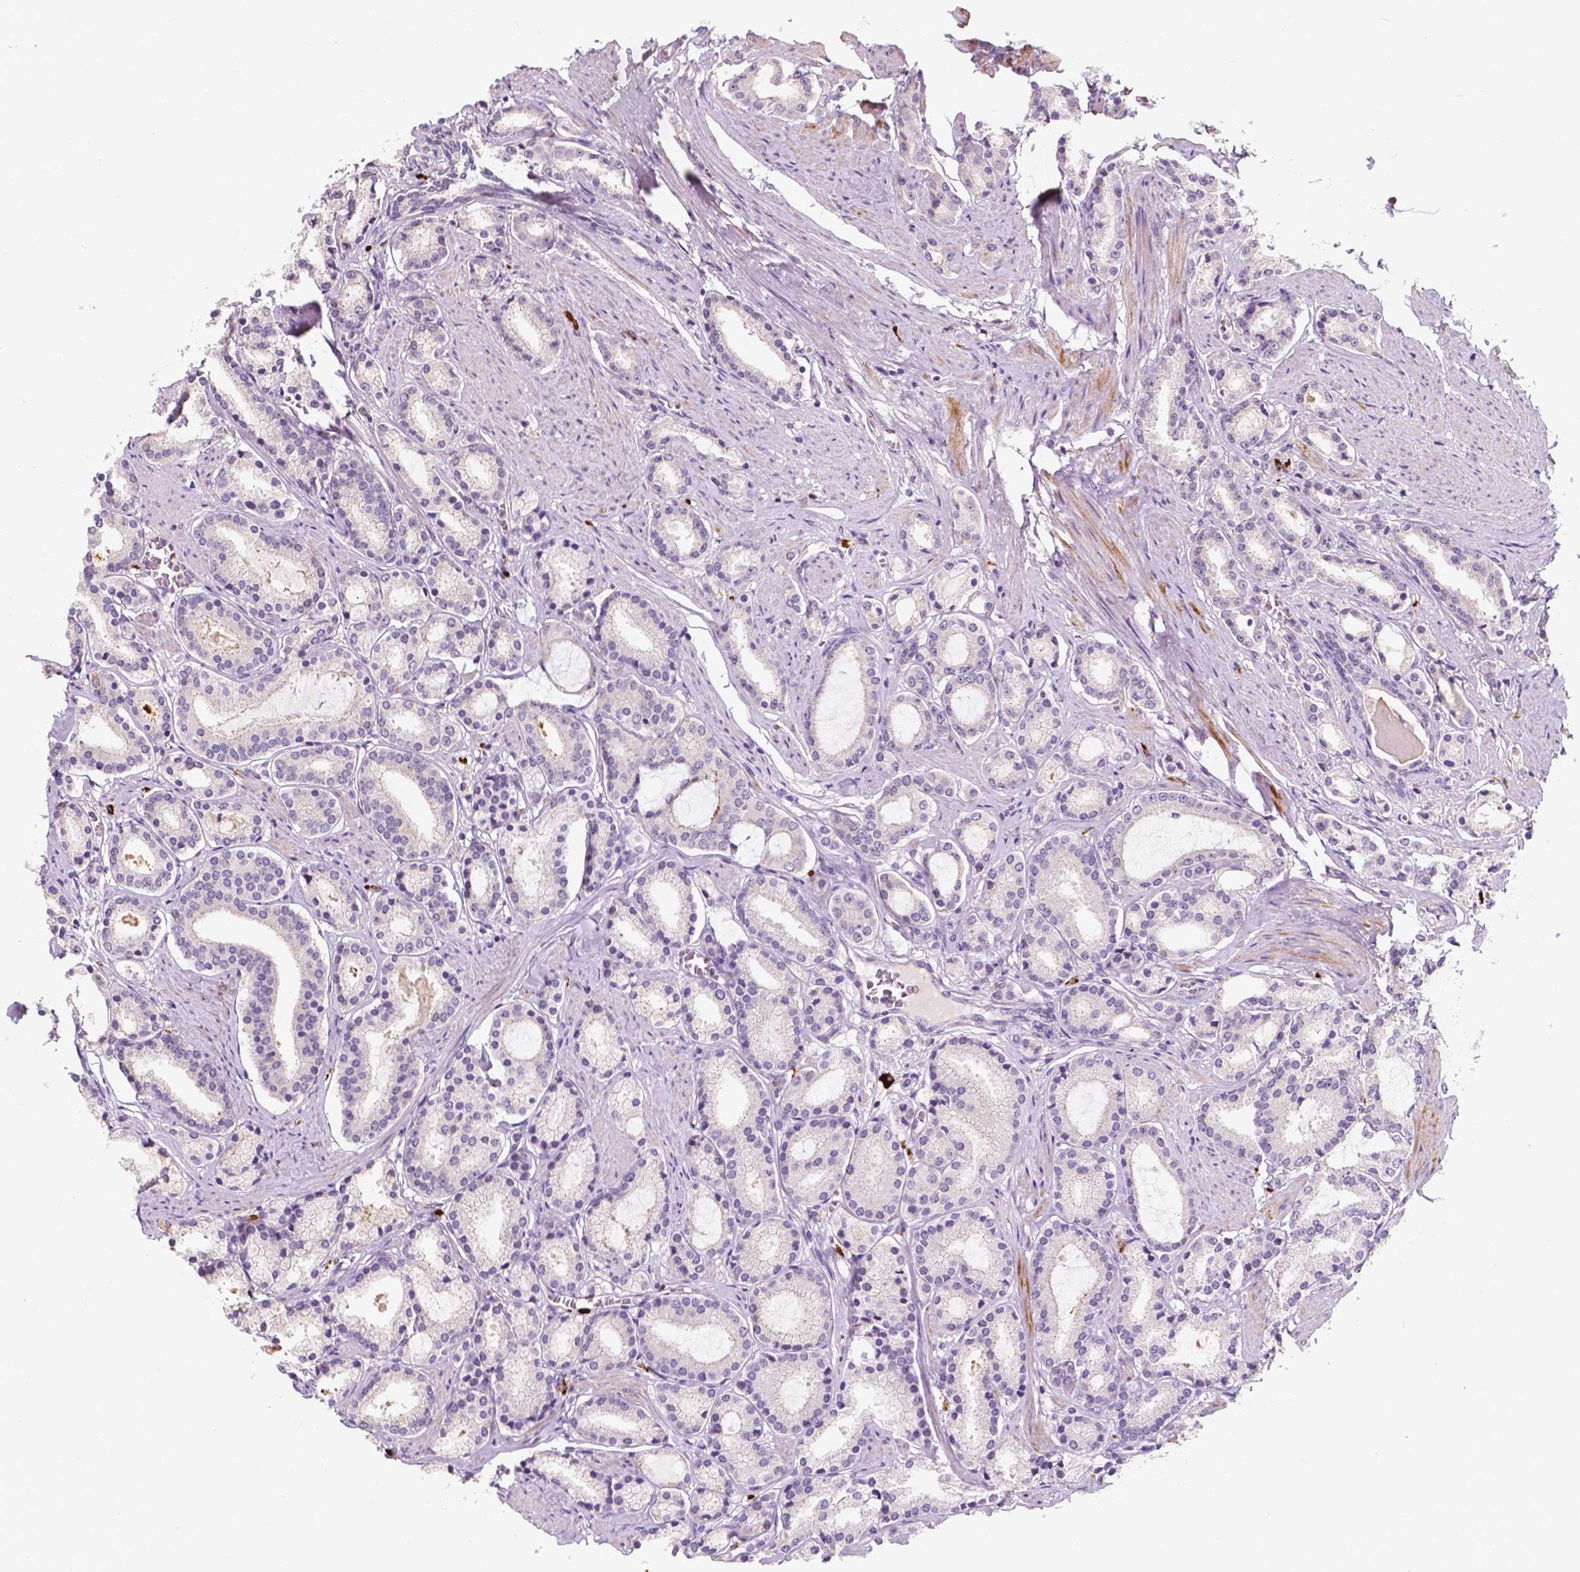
{"staining": {"intensity": "negative", "quantity": "none", "location": "none"}, "tissue": "prostate cancer", "cell_type": "Tumor cells", "image_type": "cancer", "snomed": [{"axis": "morphology", "description": "Adenocarcinoma, High grade"}, {"axis": "topography", "description": "Prostate"}], "caption": "This is an IHC image of human prostate cancer. There is no positivity in tumor cells.", "gene": "SIRT2", "patient": {"sex": "male", "age": 63}}